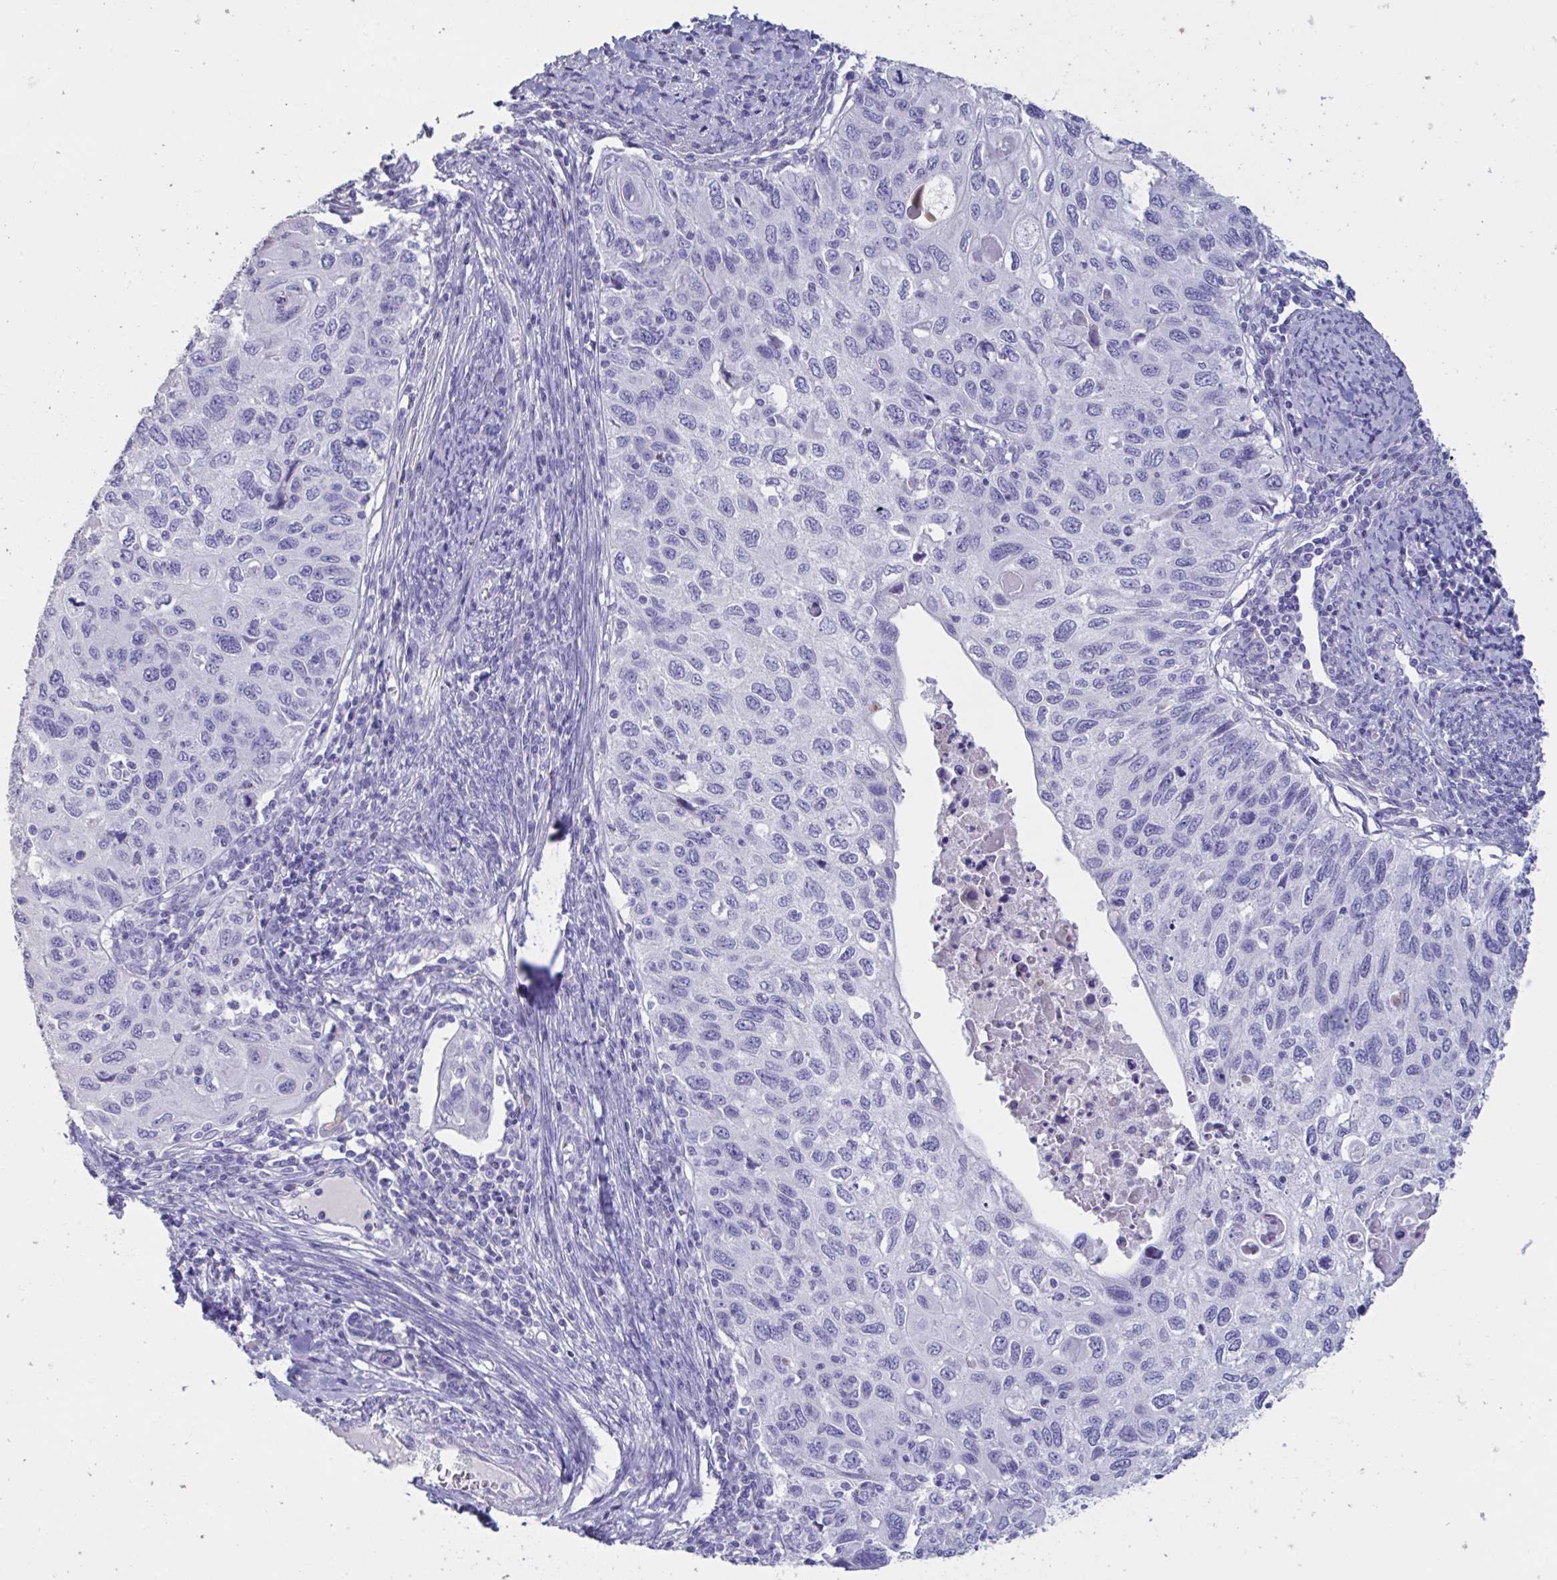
{"staining": {"intensity": "negative", "quantity": "none", "location": "none"}, "tissue": "cervical cancer", "cell_type": "Tumor cells", "image_type": "cancer", "snomed": [{"axis": "morphology", "description": "Squamous cell carcinoma, NOS"}, {"axis": "topography", "description": "Cervix"}], "caption": "Immunohistochemical staining of human squamous cell carcinoma (cervical) shows no significant positivity in tumor cells. (DAB (3,3'-diaminobenzidine) IHC with hematoxylin counter stain).", "gene": "TNNC1", "patient": {"sex": "female", "age": 70}}